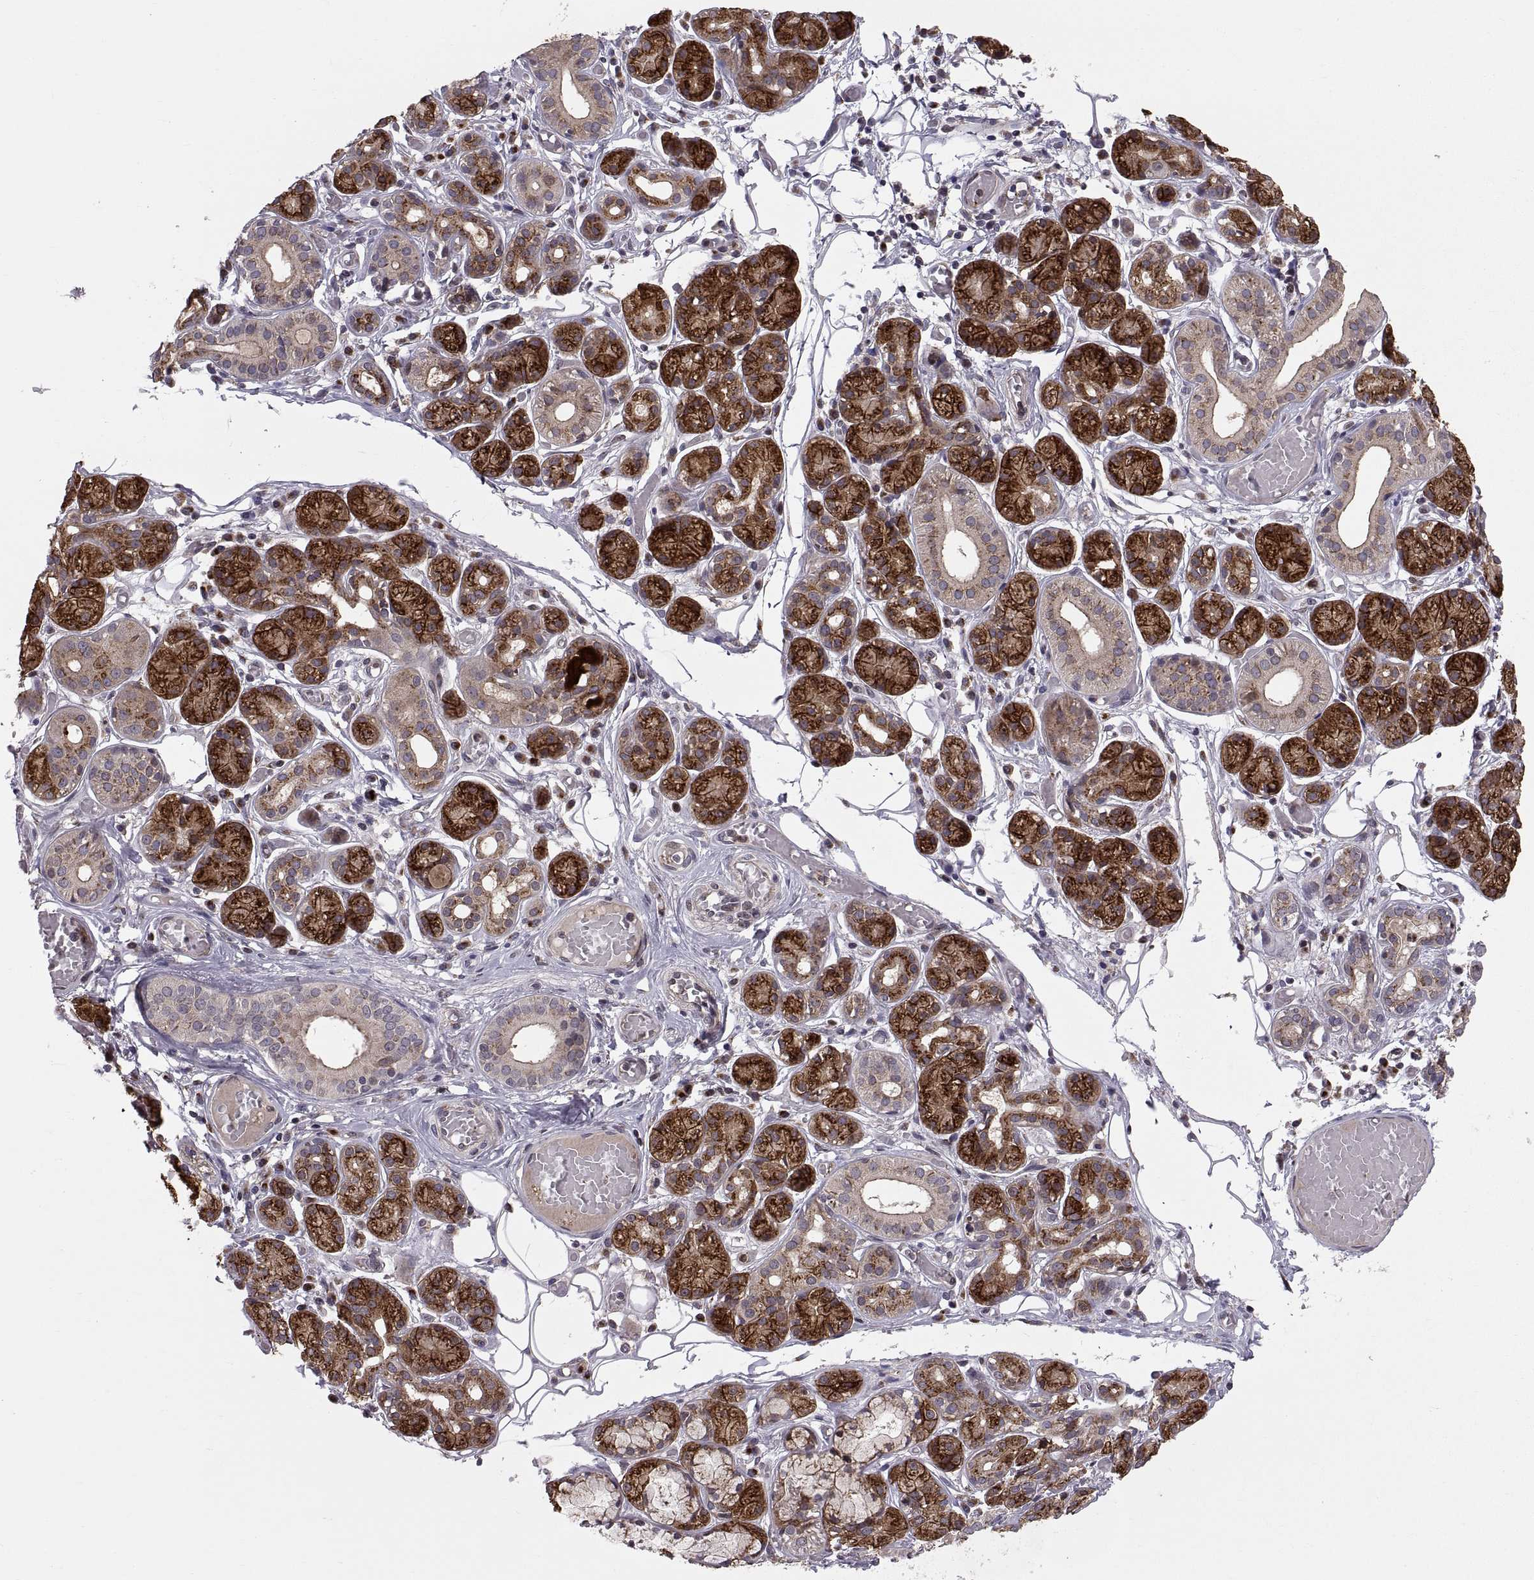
{"staining": {"intensity": "strong", "quantity": ">75%", "location": "cytoplasmic/membranous"}, "tissue": "salivary gland", "cell_type": "Glandular cells", "image_type": "normal", "snomed": [{"axis": "morphology", "description": "Normal tissue, NOS"}, {"axis": "topography", "description": "Salivary gland"}, {"axis": "topography", "description": "Peripheral nerve tissue"}], "caption": "Protein staining reveals strong cytoplasmic/membranous expression in about >75% of glandular cells in normal salivary gland.", "gene": "TESC", "patient": {"sex": "male", "age": 71}}